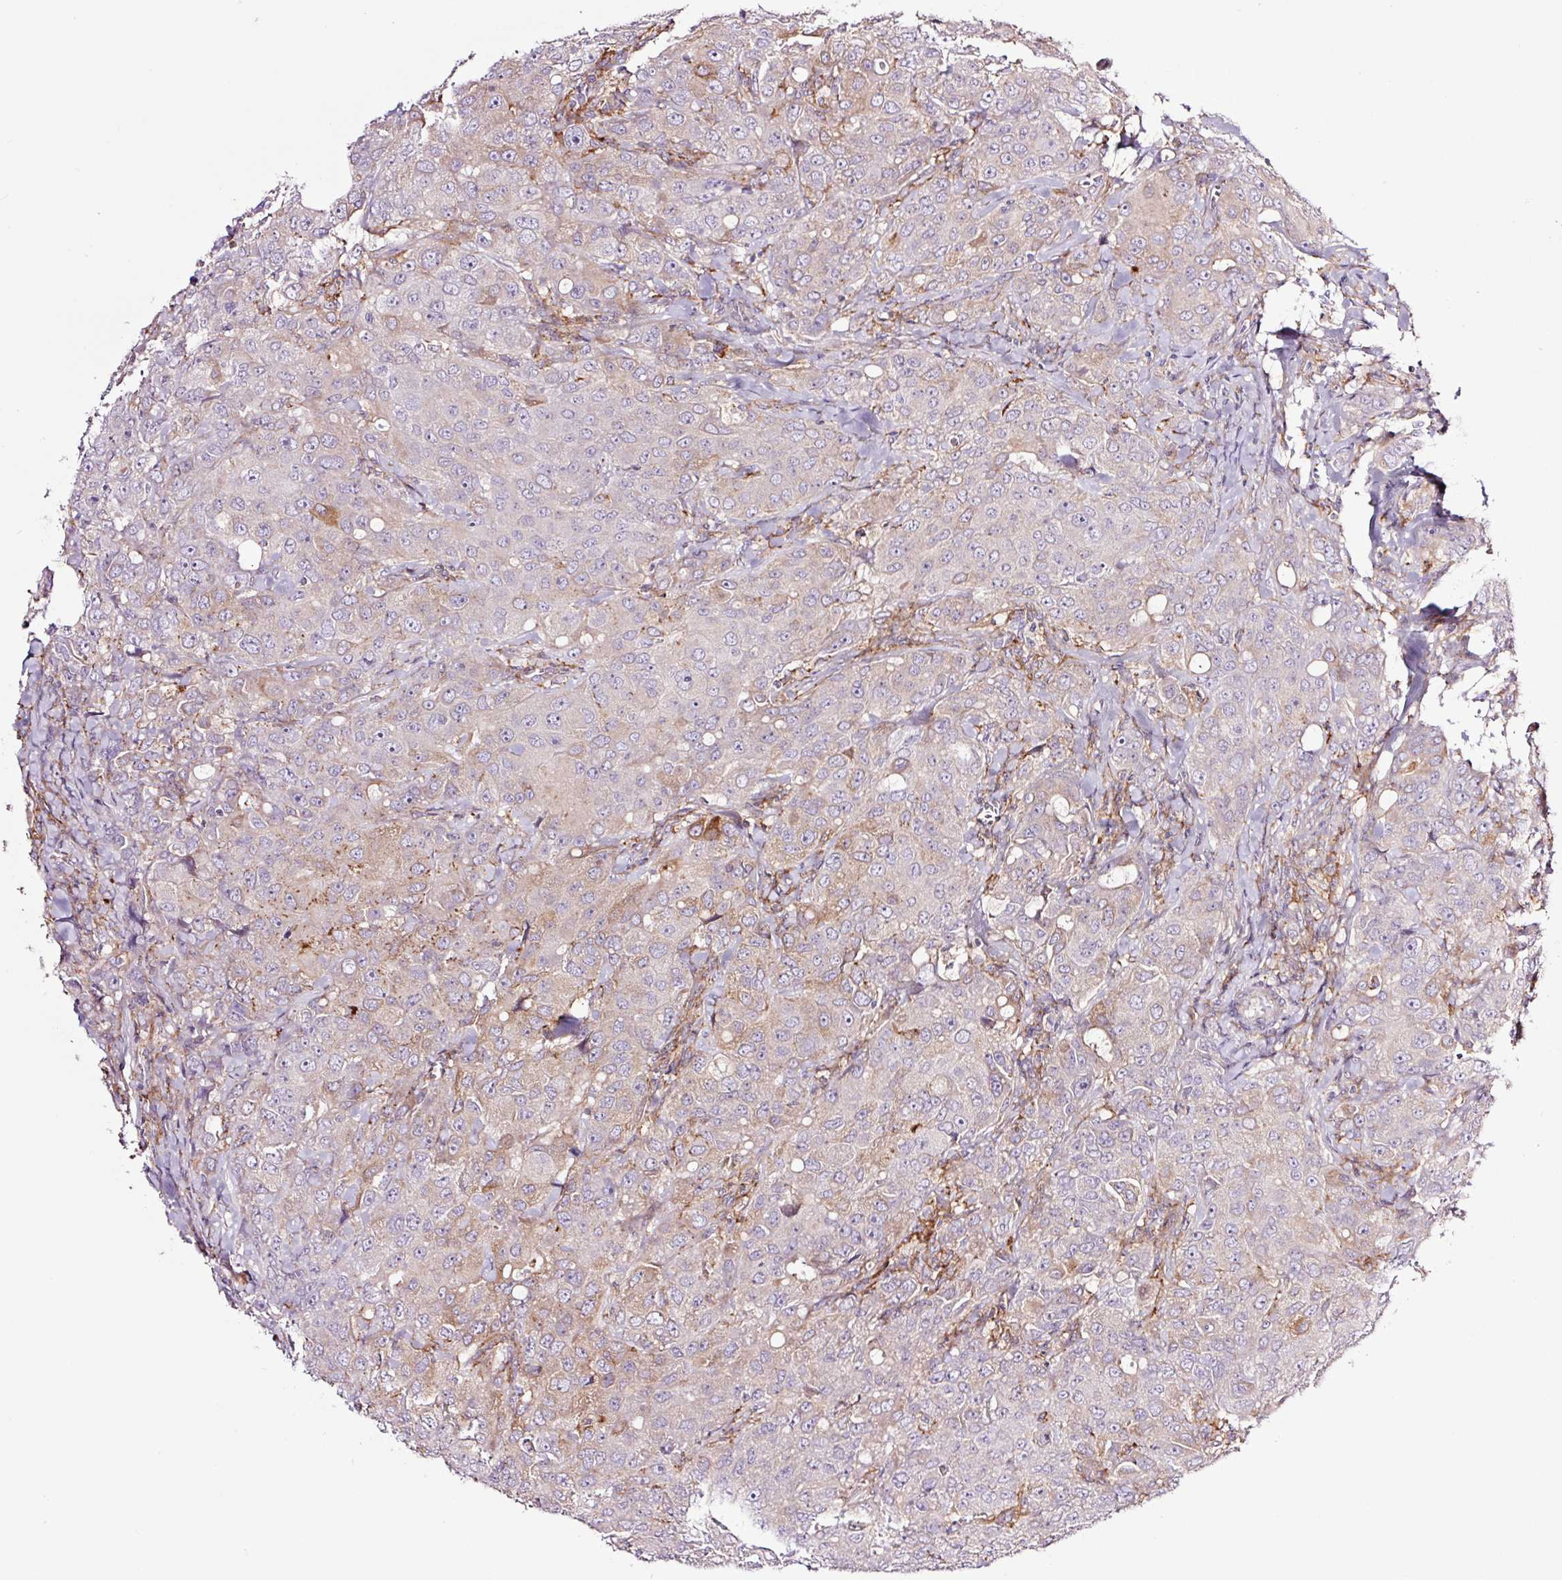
{"staining": {"intensity": "weak", "quantity": "<25%", "location": "cytoplasmic/membranous"}, "tissue": "breast cancer", "cell_type": "Tumor cells", "image_type": "cancer", "snomed": [{"axis": "morphology", "description": "Duct carcinoma"}, {"axis": "topography", "description": "Breast"}], "caption": "This is an immunohistochemistry histopathology image of breast invasive ductal carcinoma. There is no positivity in tumor cells.", "gene": "SH2D6", "patient": {"sex": "female", "age": 43}}